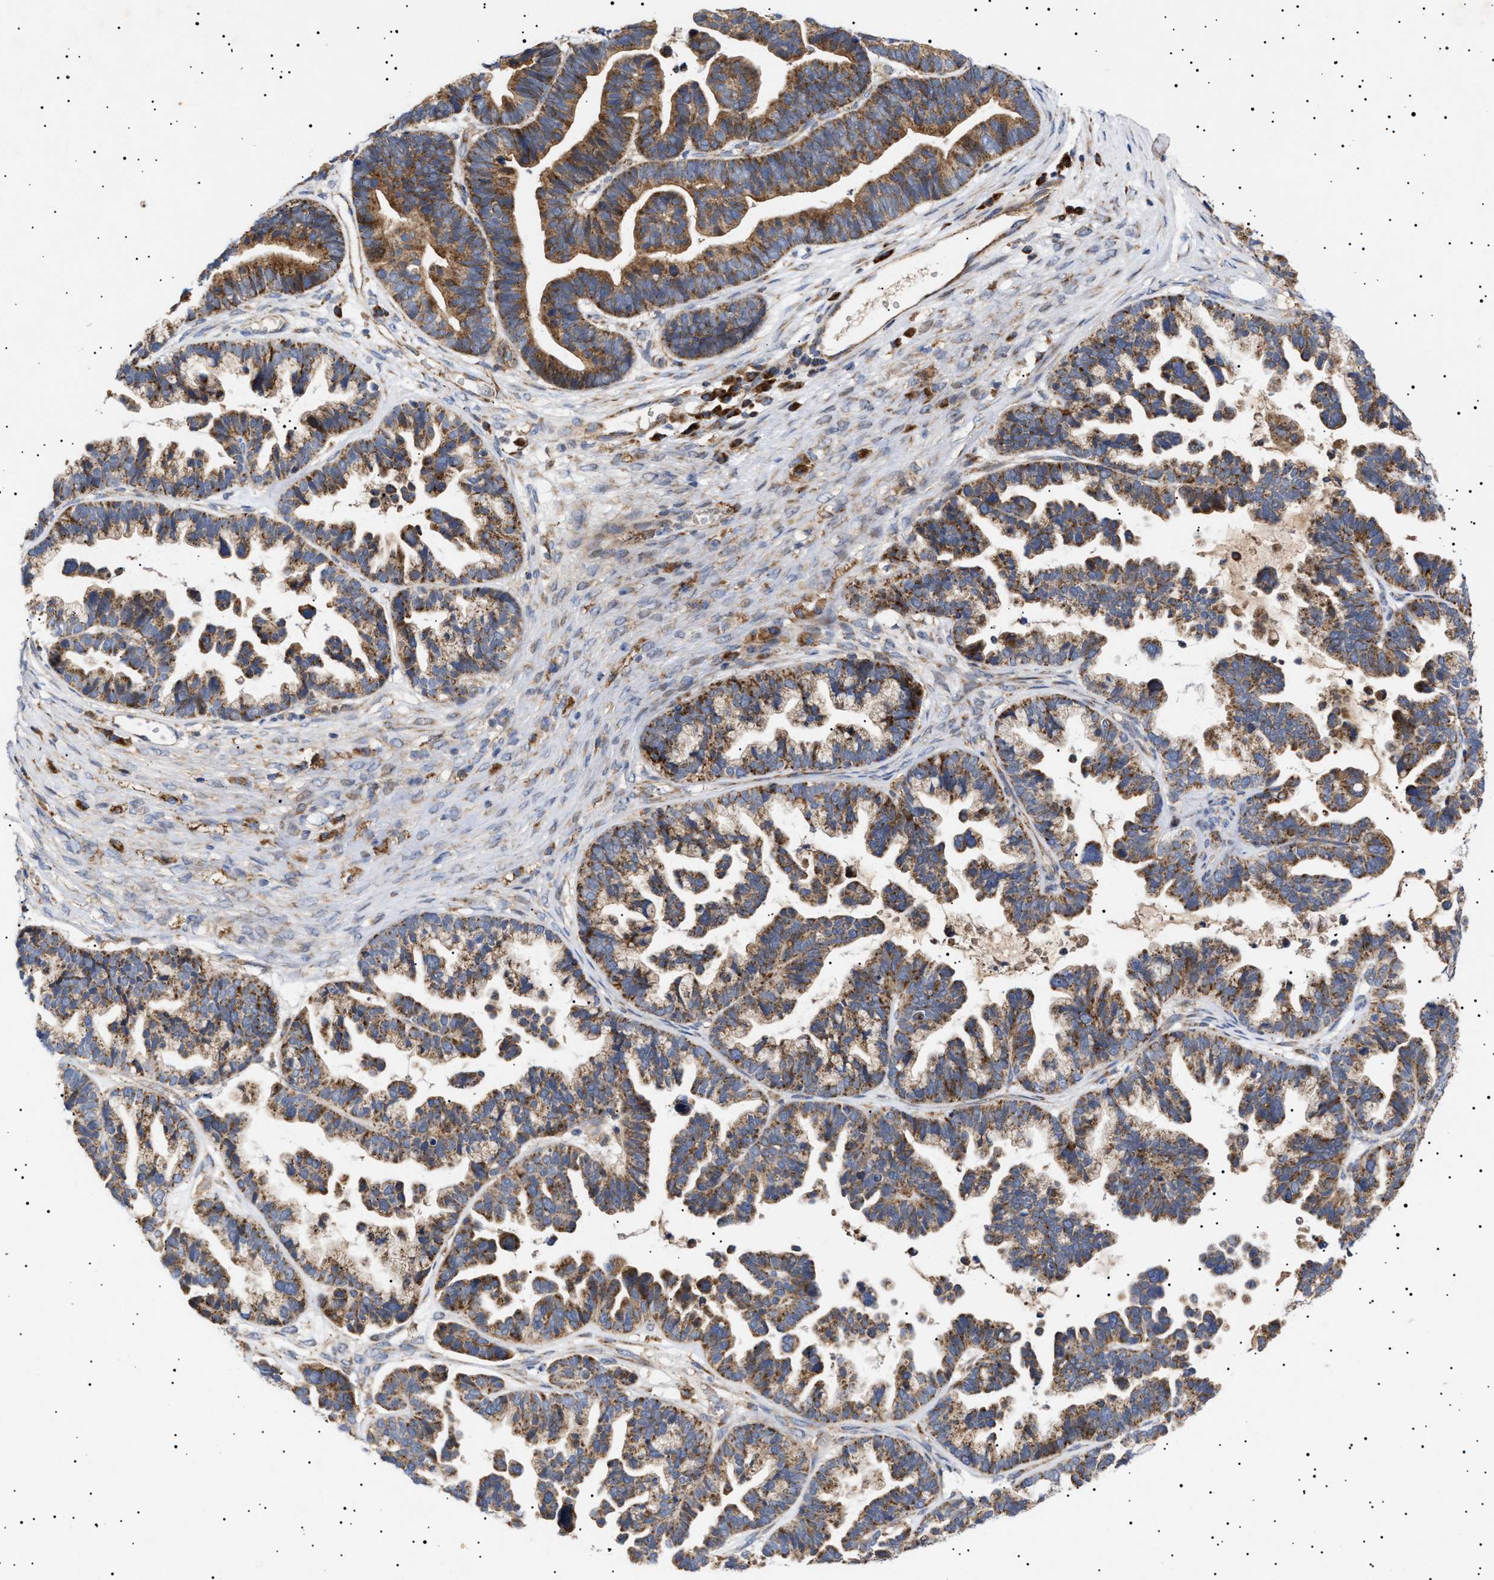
{"staining": {"intensity": "strong", "quantity": ">75%", "location": "cytoplasmic/membranous"}, "tissue": "ovarian cancer", "cell_type": "Tumor cells", "image_type": "cancer", "snomed": [{"axis": "morphology", "description": "Cystadenocarcinoma, serous, NOS"}, {"axis": "topography", "description": "Ovary"}], "caption": "Human serous cystadenocarcinoma (ovarian) stained with a brown dye displays strong cytoplasmic/membranous positive expression in approximately >75% of tumor cells.", "gene": "MRPL10", "patient": {"sex": "female", "age": 56}}